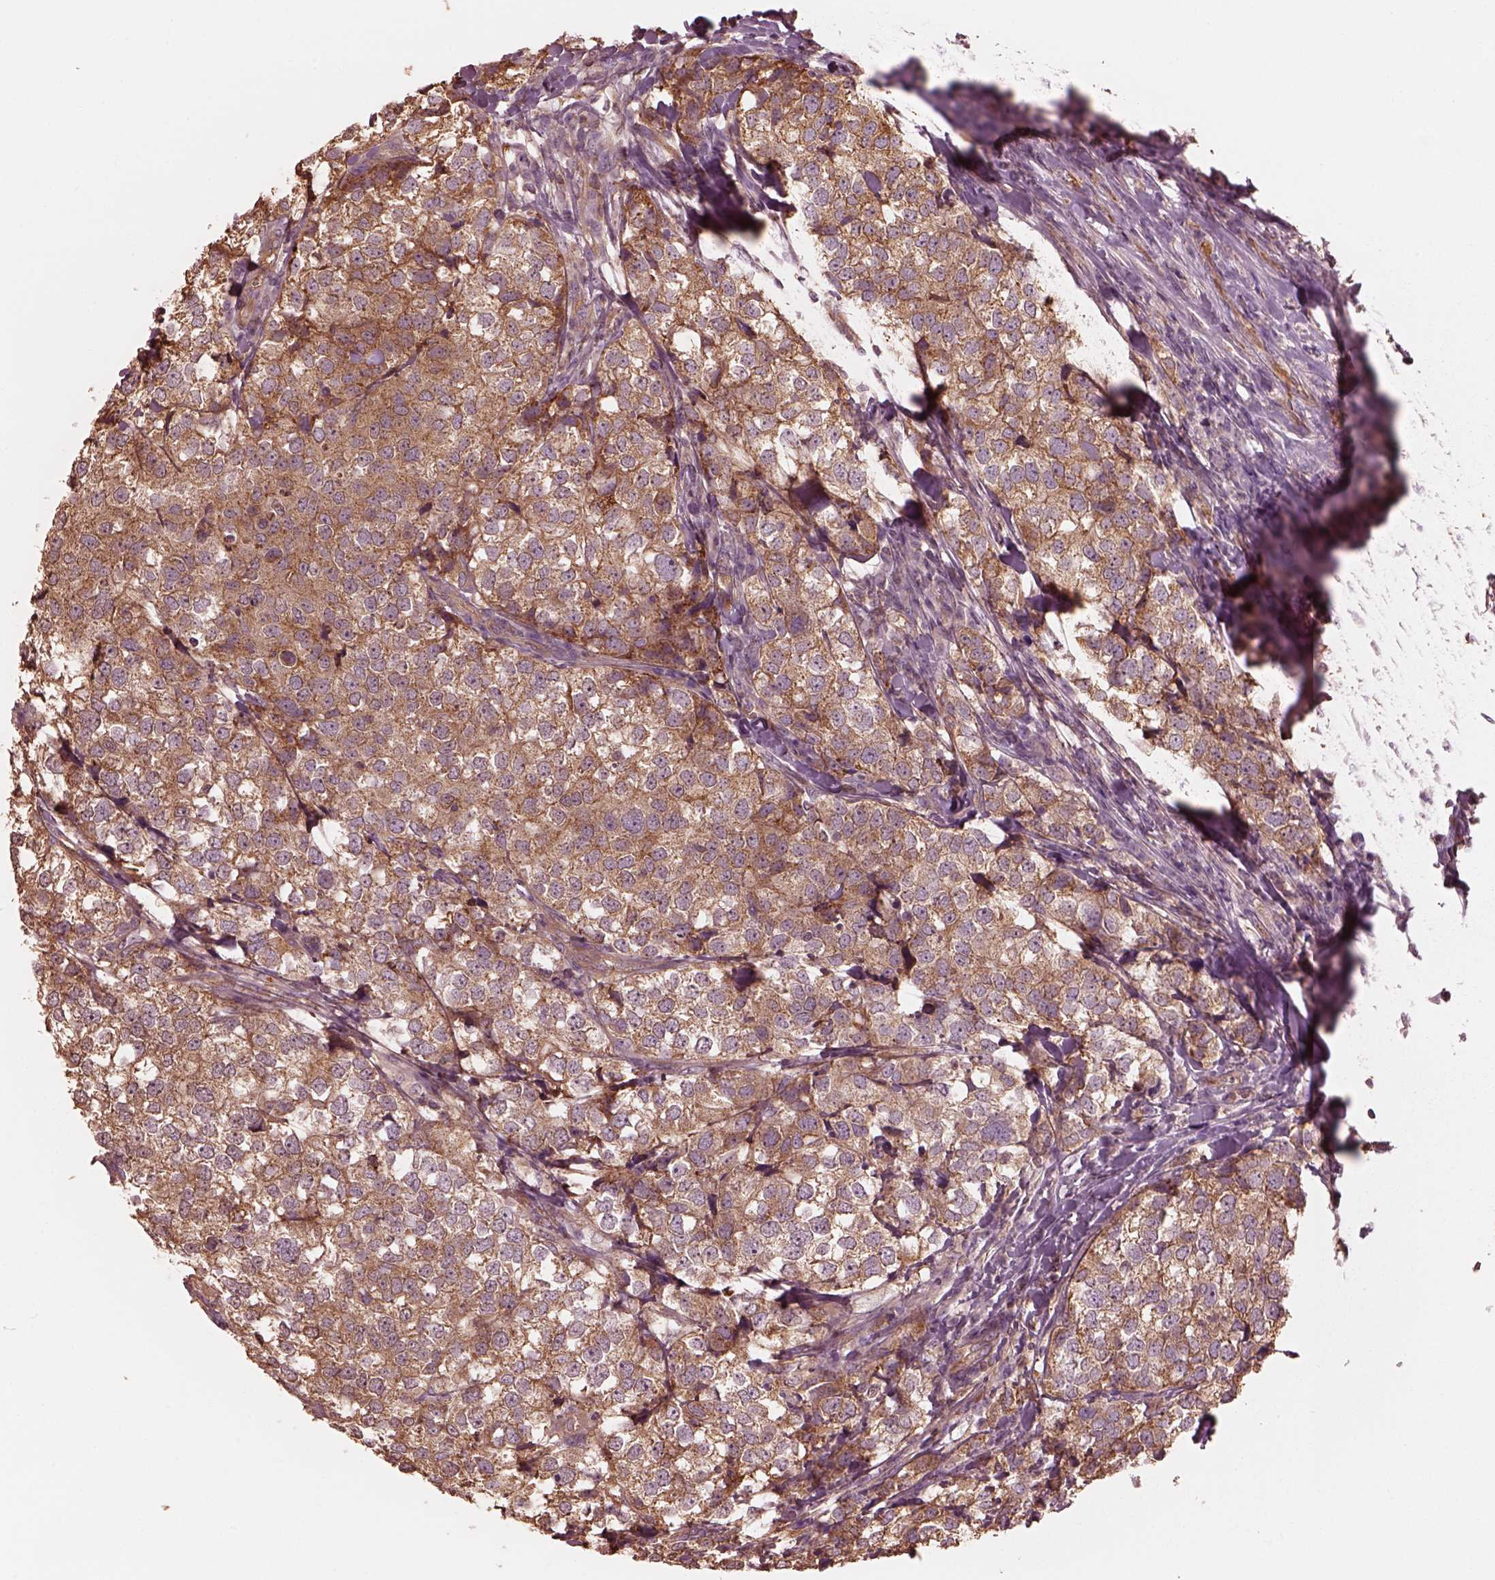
{"staining": {"intensity": "strong", "quantity": ">75%", "location": "cytoplasmic/membranous"}, "tissue": "breast cancer", "cell_type": "Tumor cells", "image_type": "cancer", "snomed": [{"axis": "morphology", "description": "Duct carcinoma"}, {"axis": "topography", "description": "Breast"}], "caption": "IHC histopathology image of neoplastic tissue: human intraductal carcinoma (breast) stained using immunohistochemistry (IHC) displays high levels of strong protein expression localized specifically in the cytoplasmic/membranous of tumor cells, appearing as a cytoplasmic/membranous brown color.", "gene": "STK33", "patient": {"sex": "female", "age": 30}}